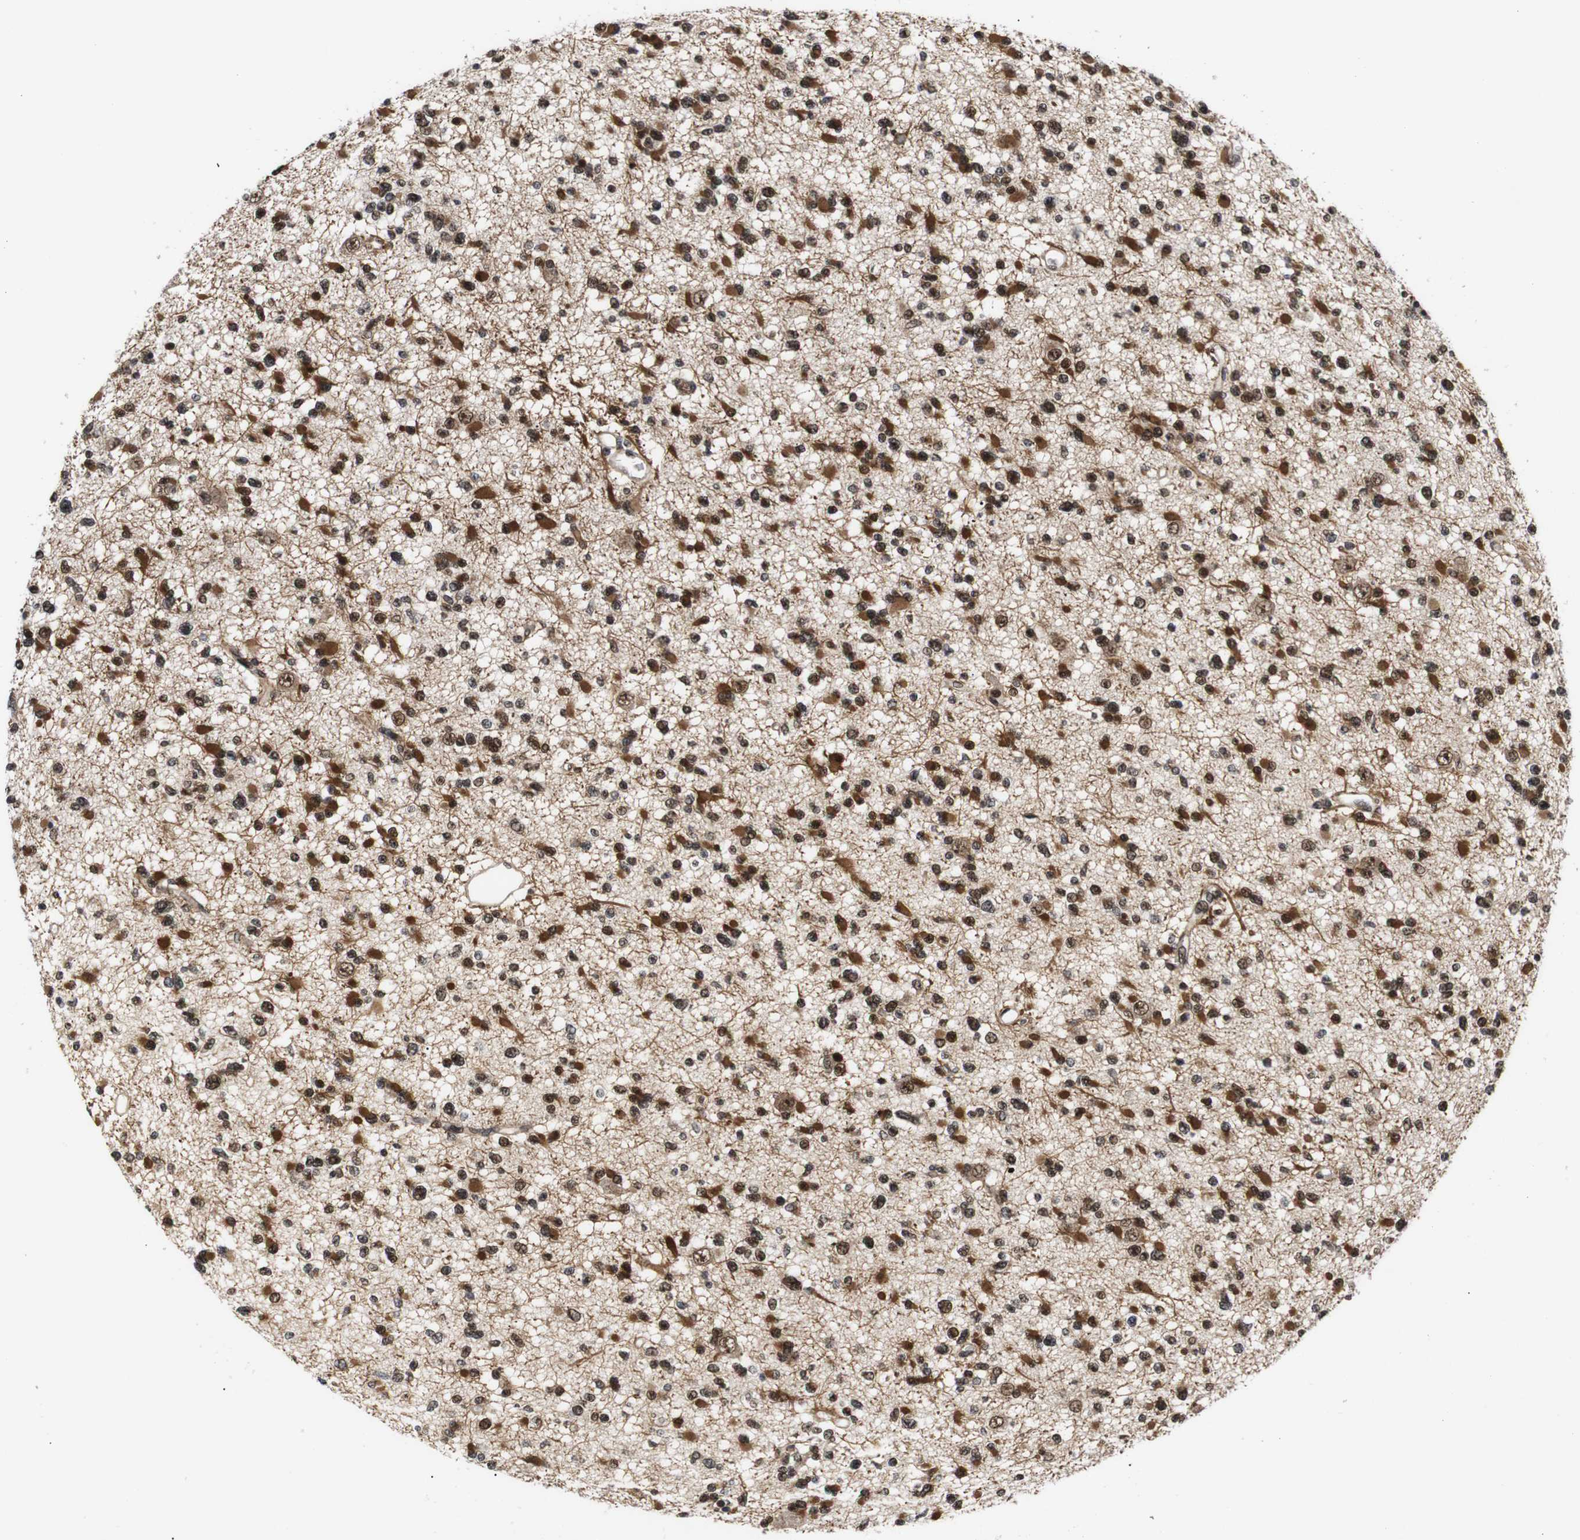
{"staining": {"intensity": "strong", "quantity": ">75%", "location": "cytoplasmic/membranous,nuclear"}, "tissue": "glioma", "cell_type": "Tumor cells", "image_type": "cancer", "snomed": [{"axis": "morphology", "description": "Glioma, malignant, Low grade"}, {"axis": "topography", "description": "Brain"}], "caption": "Immunohistochemical staining of human glioma reveals strong cytoplasmic/membranous and nuclear protein expression in about >75% of tumor cells.", "gene": "KIF23", "patient": {"sex": "female", "age": 22}}